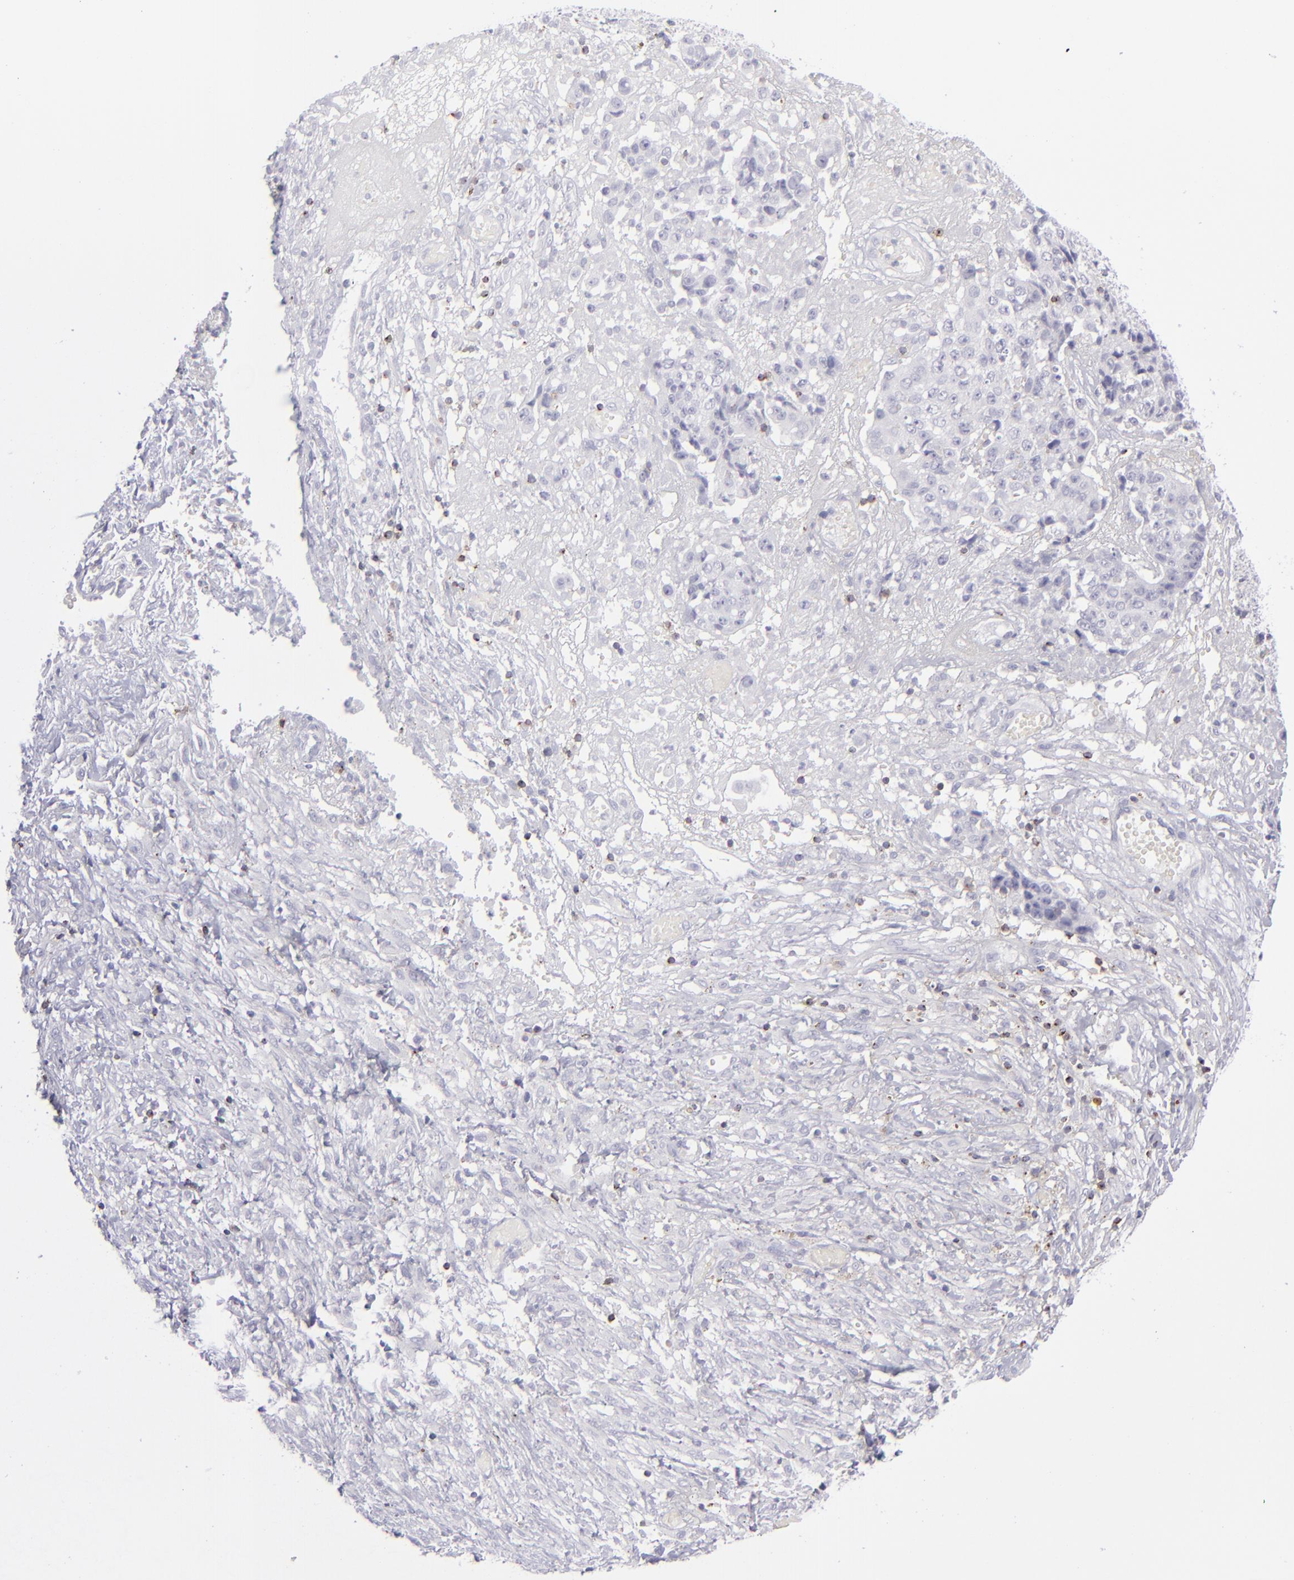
{"staining": {"intensity": "negative", "quantity": "none", "location": "none"}, "tissue": "ovarian cancer", "cell_type": "Tumor cells", "image_type": "cancer", "snomed": [{"axis": "morphology", "description": "Carcinoma, endometroid"}, {"axis": "topography", "description": "Ovary"}], "caption": "Ovarian cancer was stained to show a protein in brown. There is no significant staining in tumor cells.", "gene": "CD2", "patient": {"sex": "female", "age": 42}}